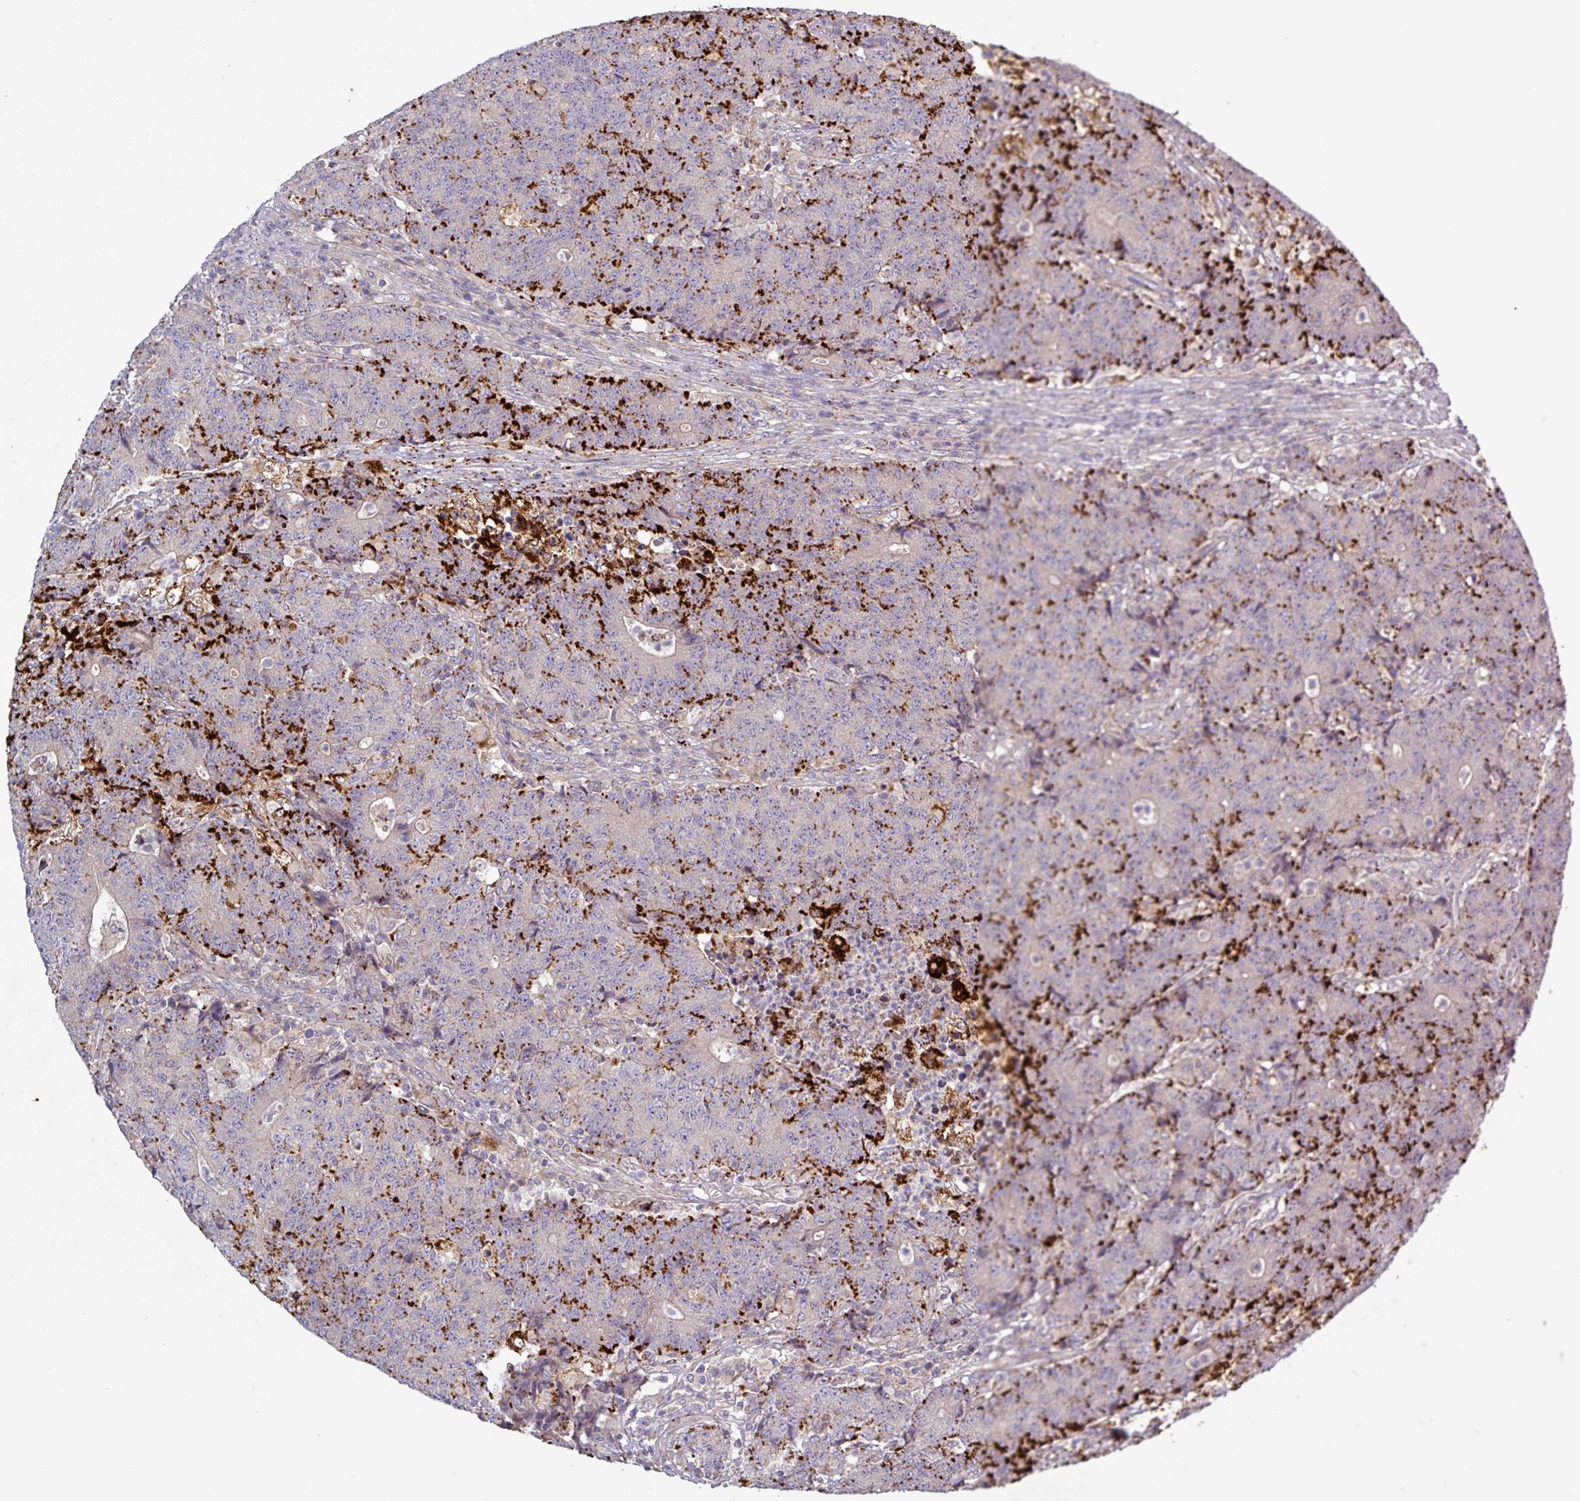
{"staining": {"intensity": "strong", "quantity": "25%-75%", "location": "cytoplasmic/membranous"}, "tissue": "colorectal cancer", "cell_type": "Tumor cells", "image_type": "cancer", "snomed": [{"axis": "morphology", "description": "Adenocarcinoma, NOS"}, {"axis": "topography", "description": "Colon"}], "caption": "This histopathology image reveals immunohistochemistry (IHC) staining of adenocarcinoma (colorectal), with high strong cytoplasmic/membranous staining in about 25%-75% of tumor cells.", "gene": "PLIN2", "patient": {"sex": "female", "age": 75}}